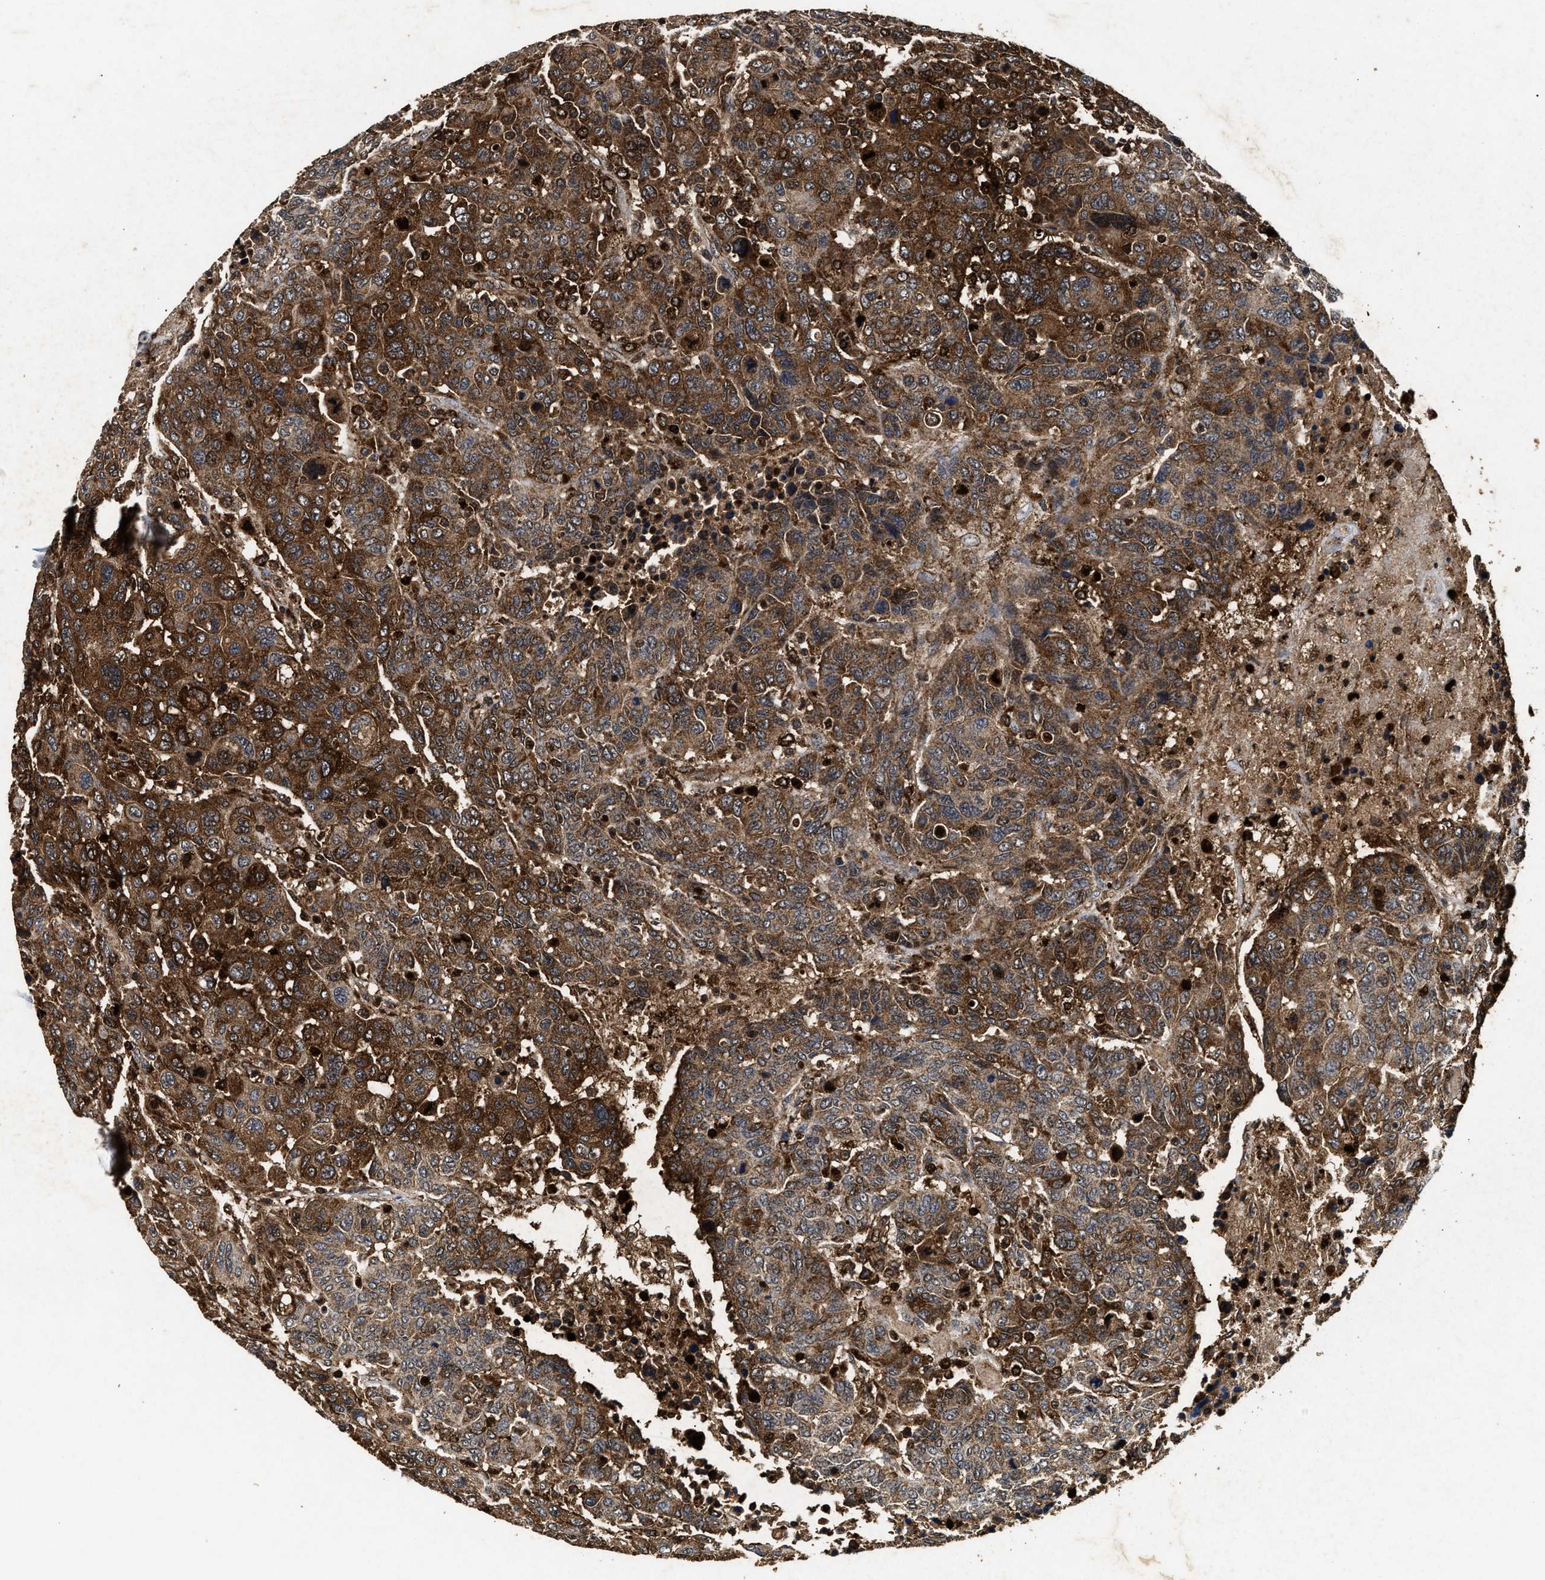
{"staining": {"intensity": "moderate", "quantity": ">75%", "location": "cytoplasmic/membranous"}, "tissue": "breast cancer", "cell_type": "Tumor cells", "image_type": "cancer", "snomed": [{"axis": "morphology", "description": "Duct carcinoma"}, {"axis": "topography", "description": "Breast"}], "caption": "The immunohistochemical stain shows moderate cytoplasmic/membranous expression in tumor cells of breast cancer (intraductal carcinoma) tissue.", "gene": "ACOX1", "patient": {"sex": "female", "age": 37}}